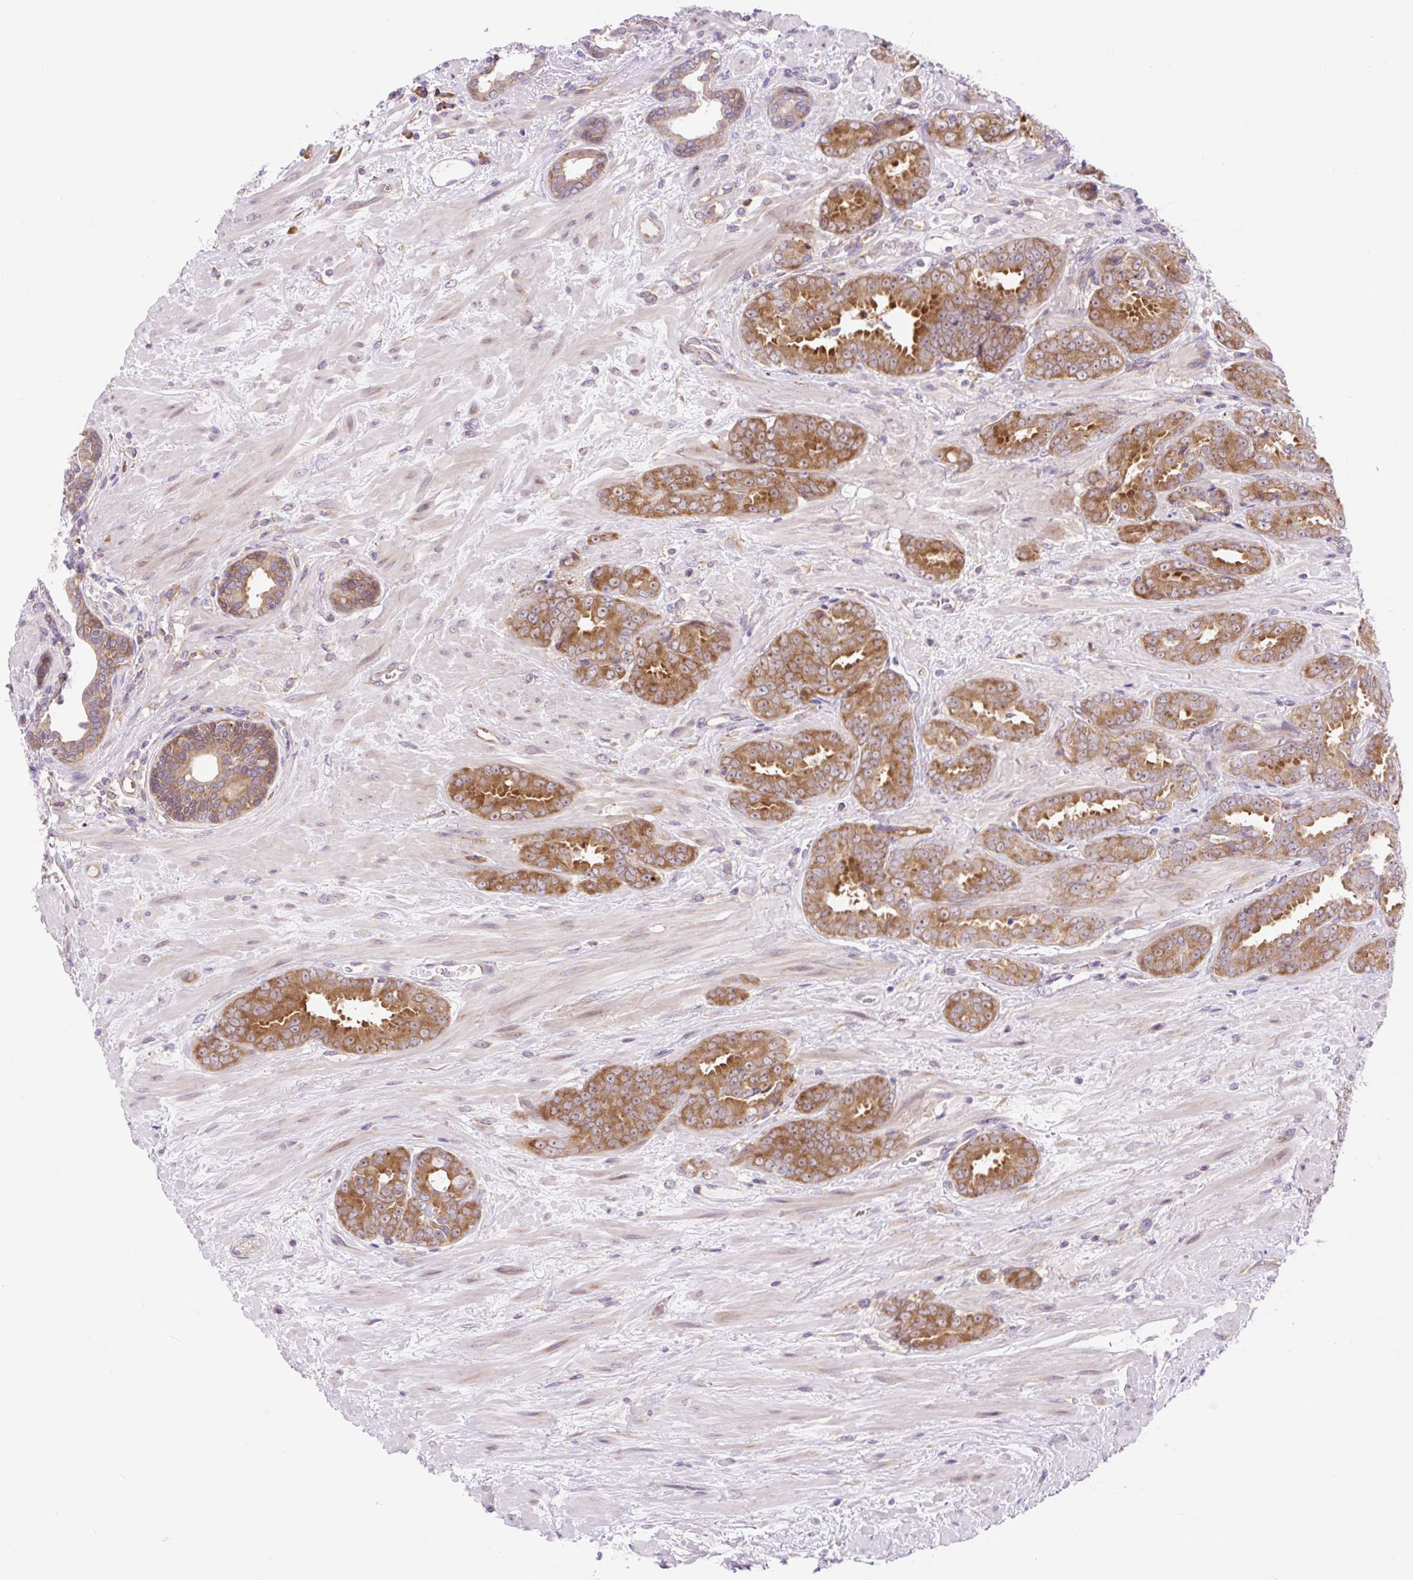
{"staining": {"intensity": "moderate", "quantity": ">75%", "location": "cytoplasmic/membranous"}, "tissue": "prostate cancer", "cell_type": "Tumor cells", "image_type": "cancer", "snomed": [{"axis": "morphology", "description": "Adenocarcinoma, High grade"}, {"axis": "topography", "description": "Prostate"}], "caption": "Prostate cancer (adenocarcinoma (high-grade)) stained with a brown dye reveals moderate cytoplasmic/membranous positive staining in approximately >75% of tumor cells.", "gene": "GPR45", "patient": {"sex": "male", "age": 72}}